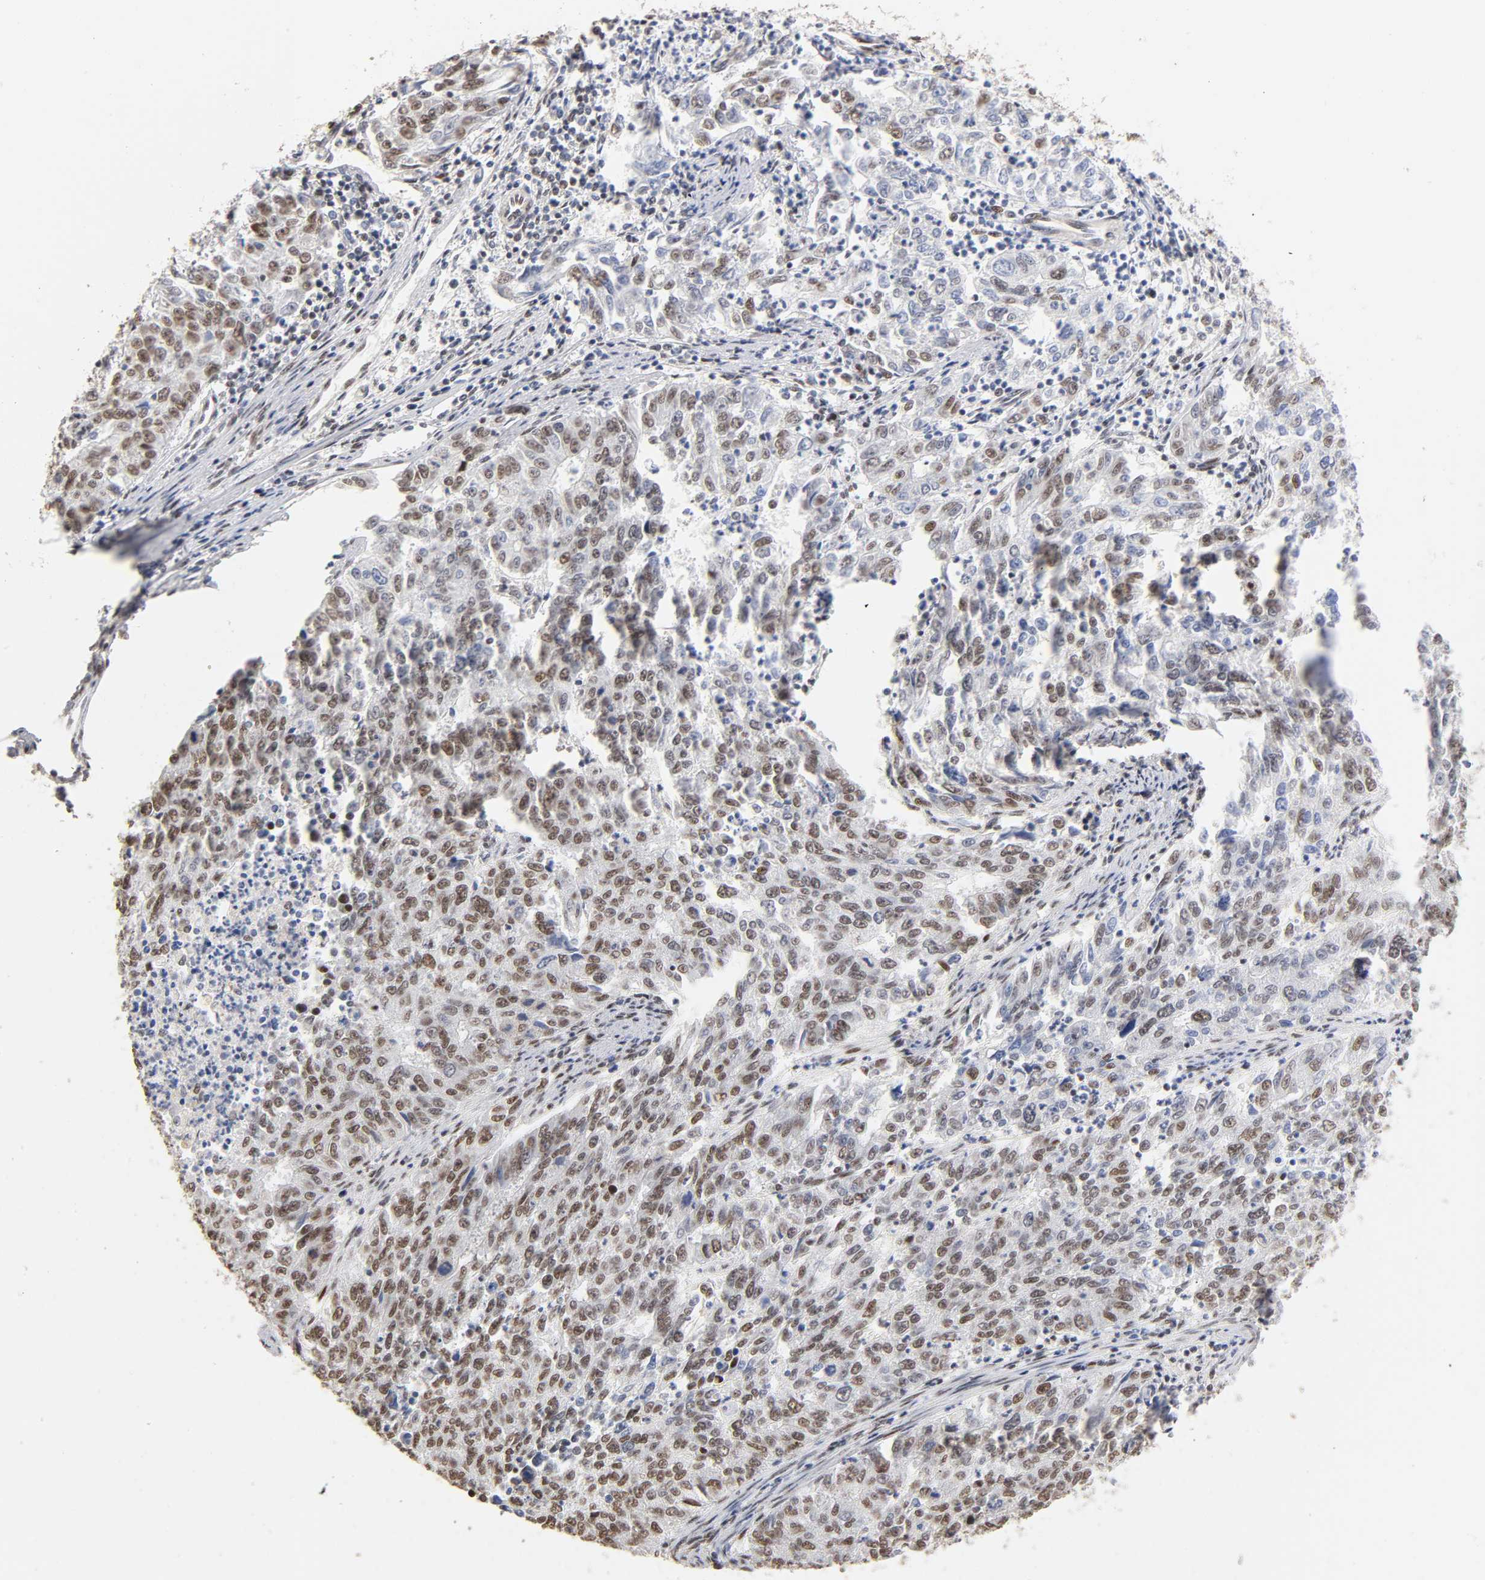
{"staining": {"intensity": "moderate", "quantity": ">75%", "location": "nuclear"}, "tissue": "endometrial cancer", "cell_type": "Tumor cells", "image_type": "cancer", "snomed": [{"axis": "morphology", "description": "Adenocarcinoma, NOS"}, {"axis": "topography", "description": "Endometrium"}], "caption": "Endometrial adenocarcinoma stained for a protein demonstrates moderate nuclear positivity in tumor cells. (IHC, brightfield microscopy, high magnification).", "gene": "TP53RK", "patient": {"sex": "female", "age": 42}}